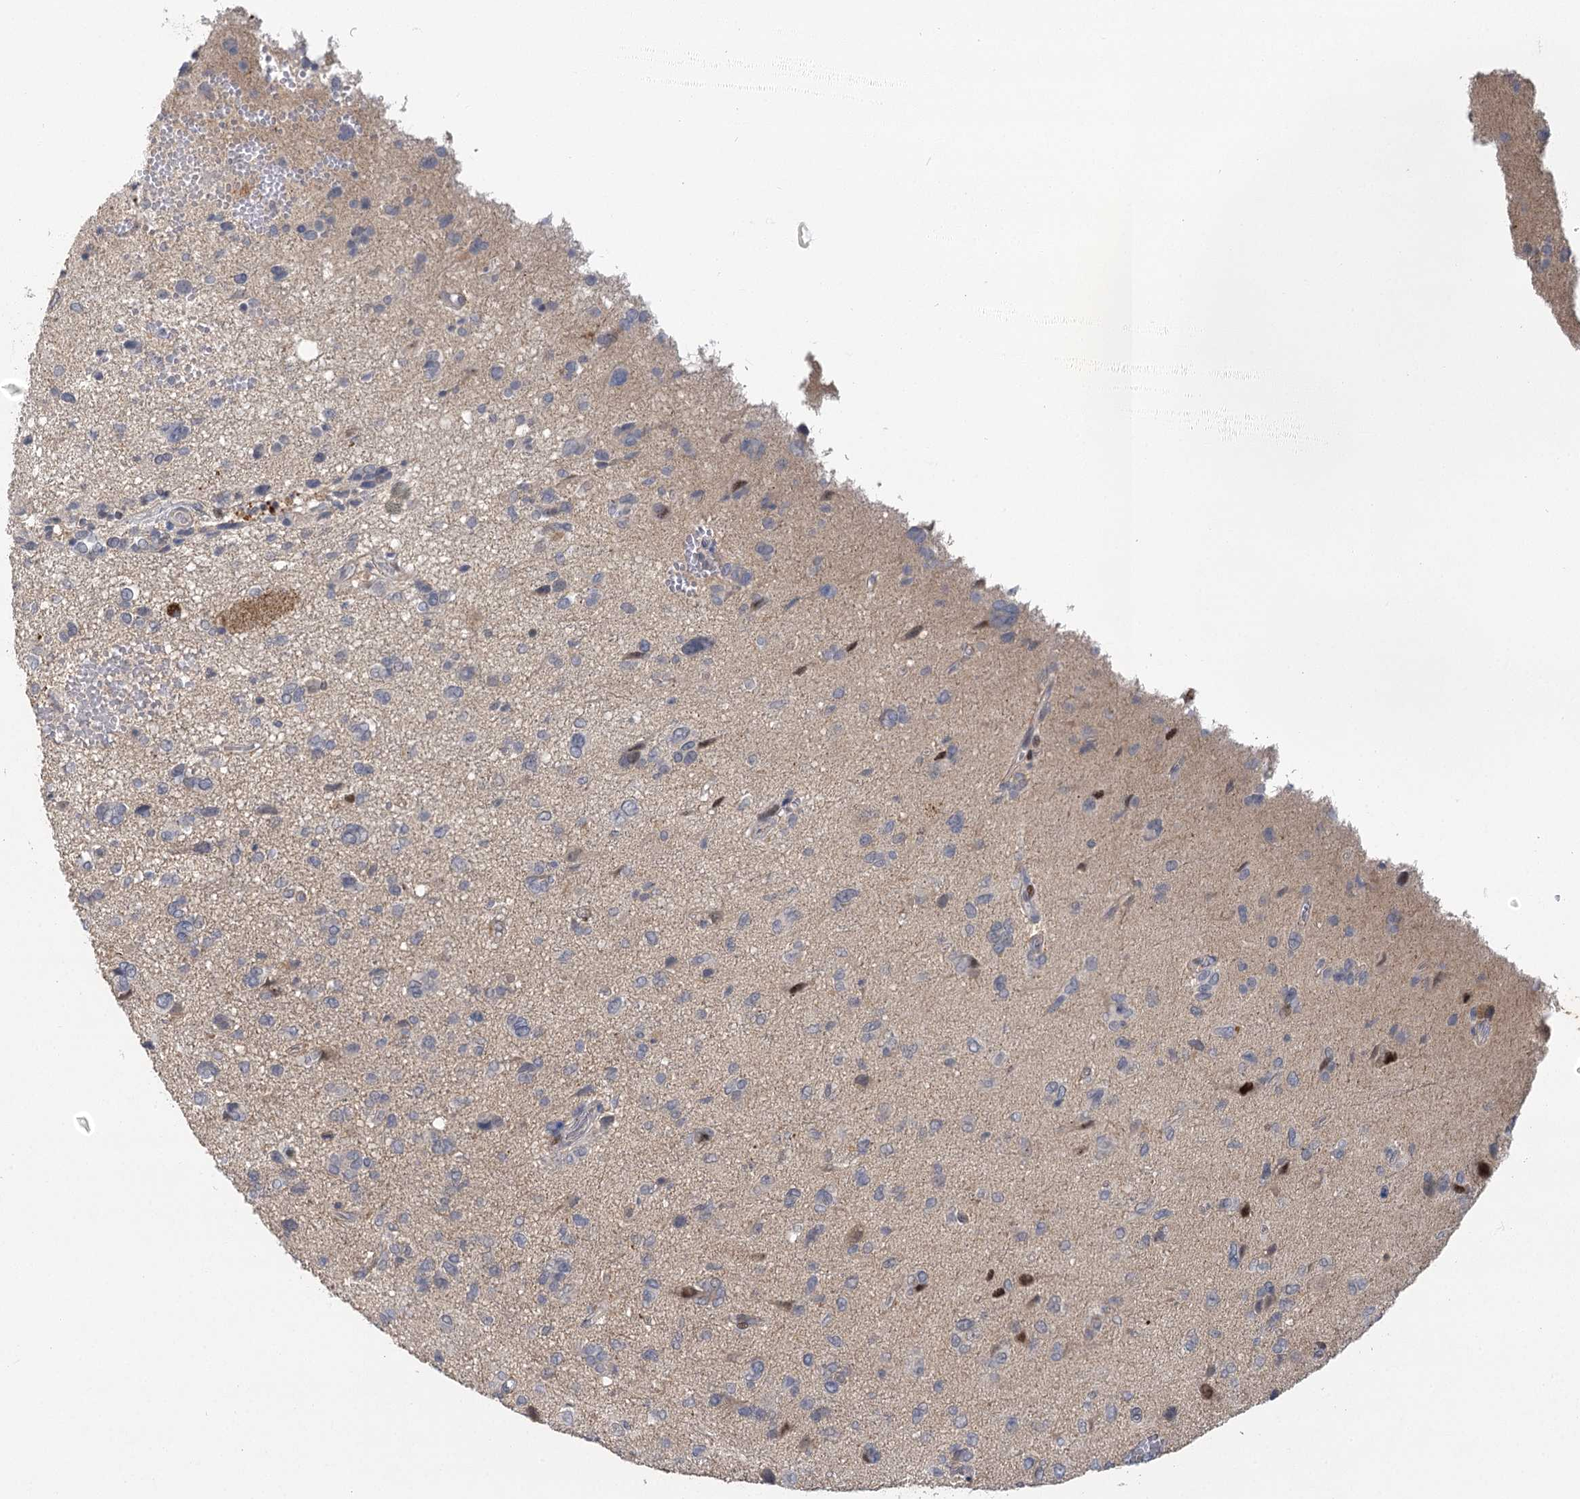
{"staining": {"intensity": "negative", "quantity": "none", "location": "none"}, "tissue": "glioma", "cell_type": "Tumor cells", "image_type": "cancer", "snomed": [{"axis": "morphology", "description": "Glioma, malignant, High grade"}, {"axis": "topography", "description": "Brain"}], "caption": "High-grade glioma (malignant) was stained to show a protein in brown. There is no significant staining in tumor cells.", "gene": "IL11RA", "patient": {"sex": "female", "age": 59}}